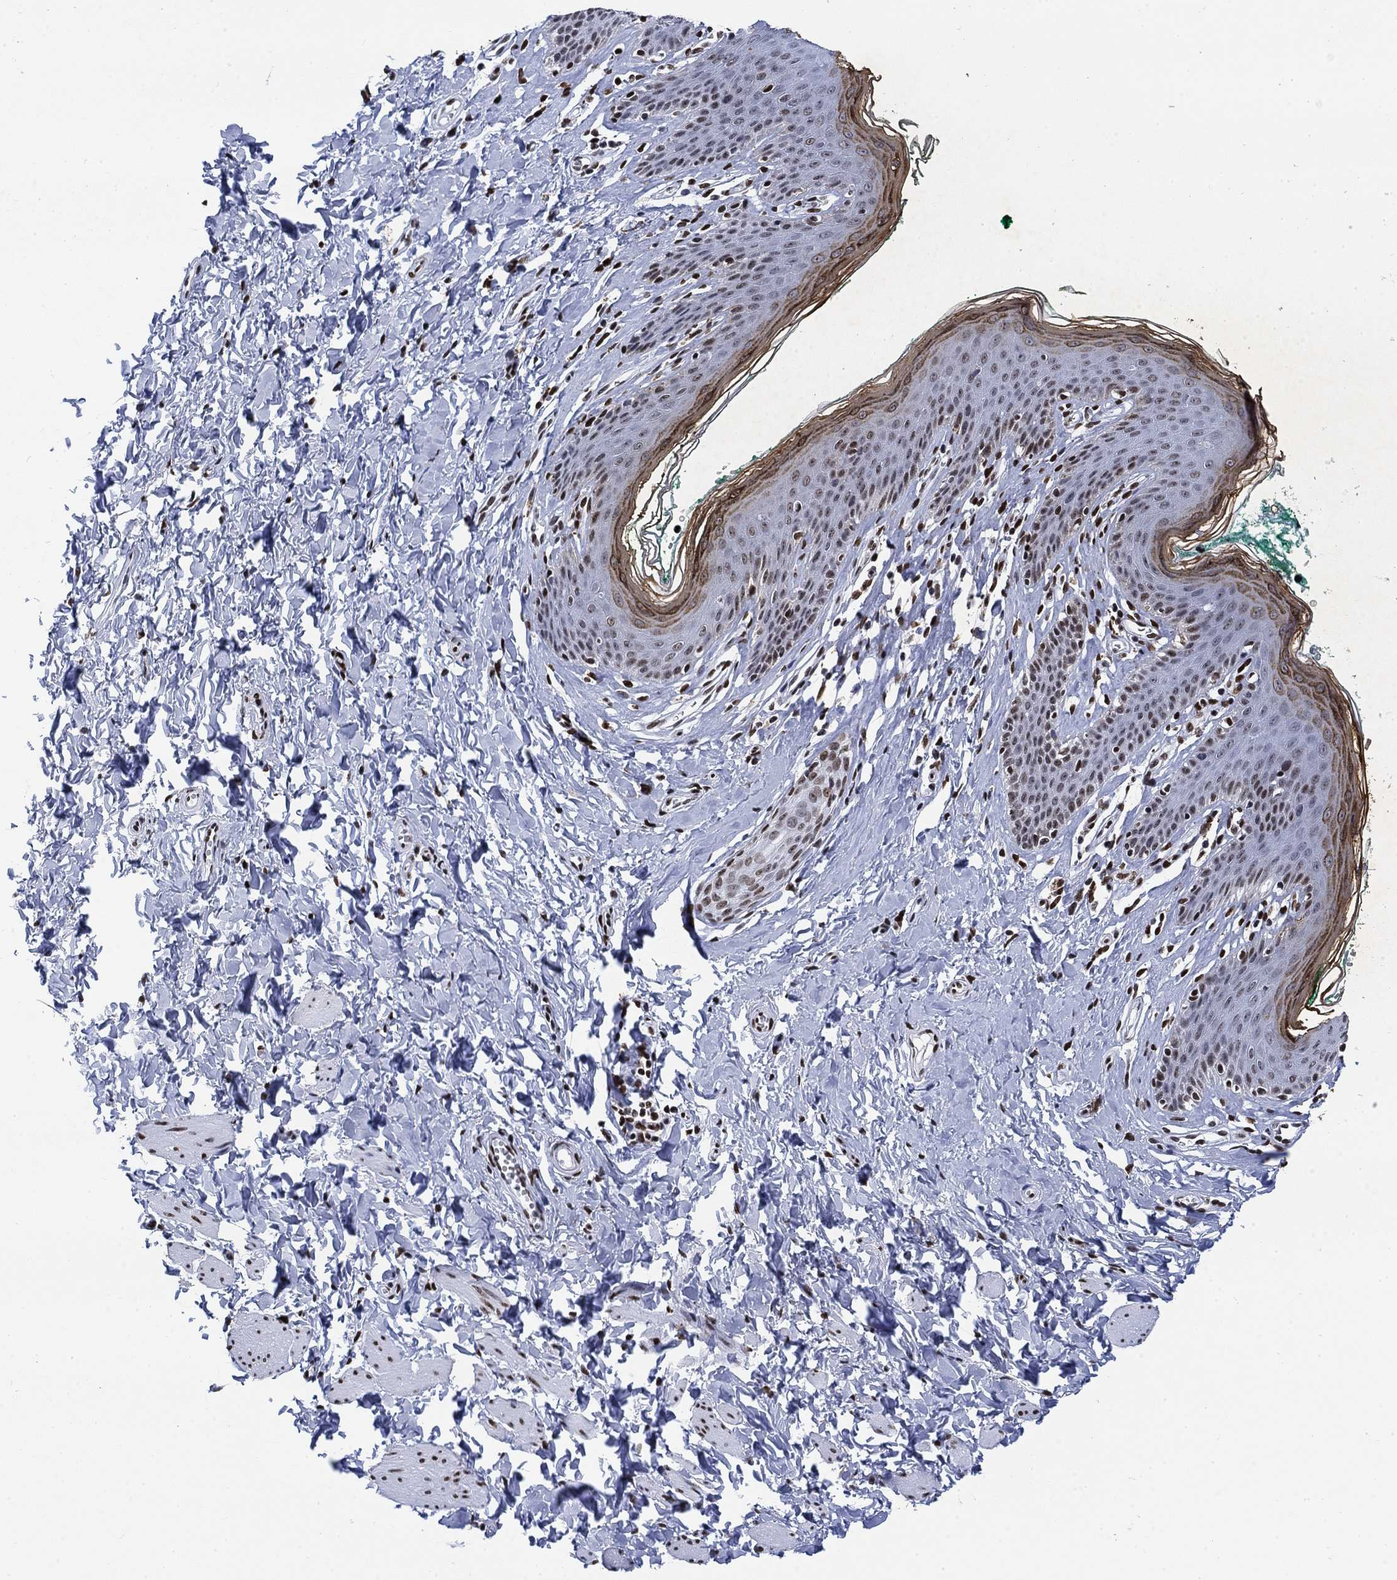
{"staining": {"intensity": "strong", "quantity": "<25%", "location": "cytoplasmic/membranous,nuclear"}, "tissue": "skin", "cell_type": "Epidermal cells", "image_type": "normal", "snomed": [{"axis": "morphology", "description": "Normal tissue, NOS"}, {"axis": "topography", "description": "Vulva"}], "caption": "The image demonstrates staining of normal skin, revealing strong cytoplasmic/membranous,nuclear protein positivity (brown color) within epidermal cells.", "gene": "H1", "patient": {"sex": "female", "age": 66}}